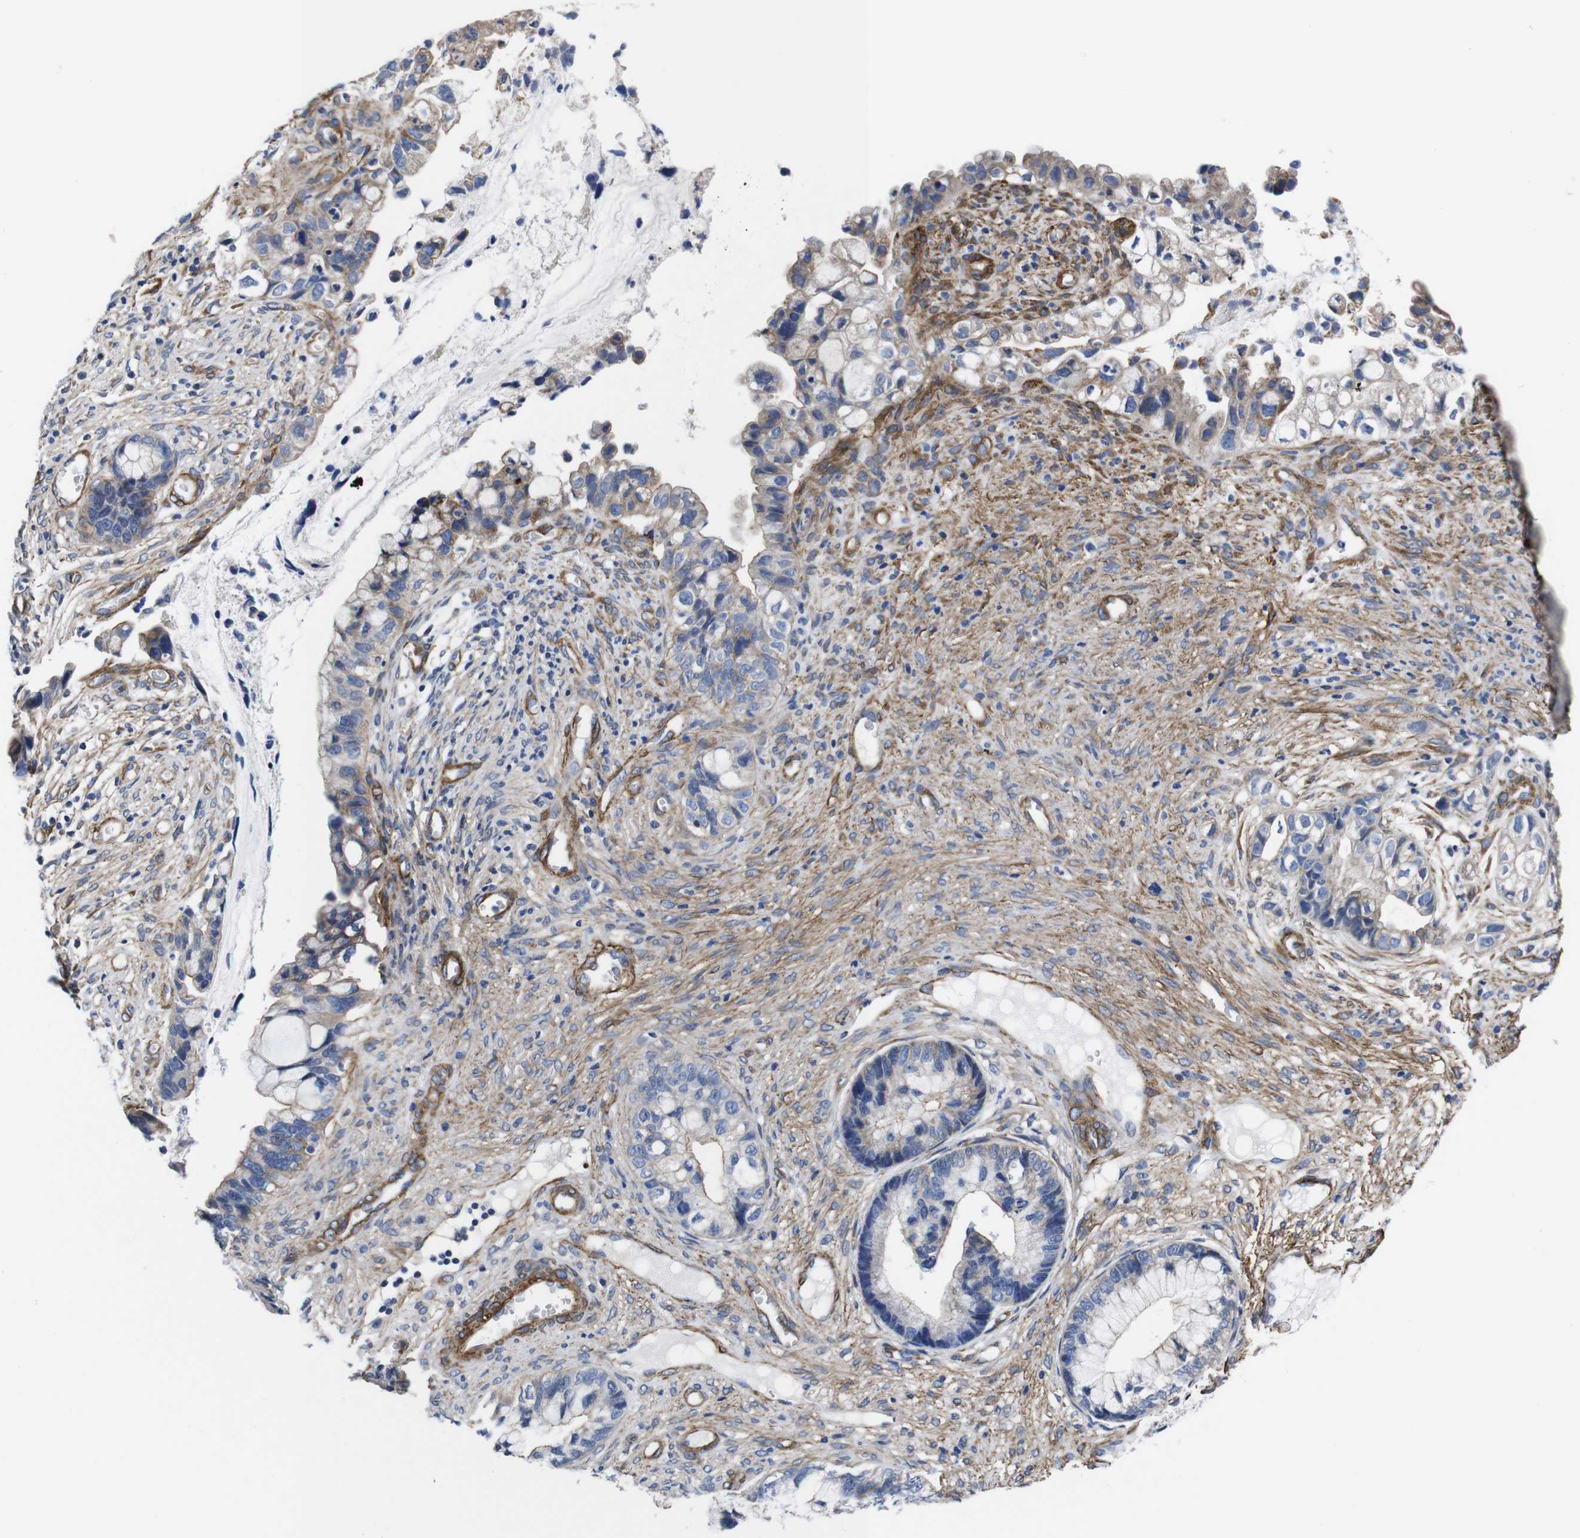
{"staining": {"intensity": "weak", "quantity": "<25%", "location": "cytoplasmic/membranous"}, "tissue": "cervical cancer", "cell_type": "Tumor cells", "image_type": "cancer", "snomed": [{"axis": "morphology", "description": "Adenocarcinoma, NOS"}, {"axis": "topography", "description": "Cervix"}], "caption": "There is no significant staining in tumor cells of adenocarcinoma (cervical).", "gene": "WNT10A", "patient": {"sex": "female", "age": 44}}